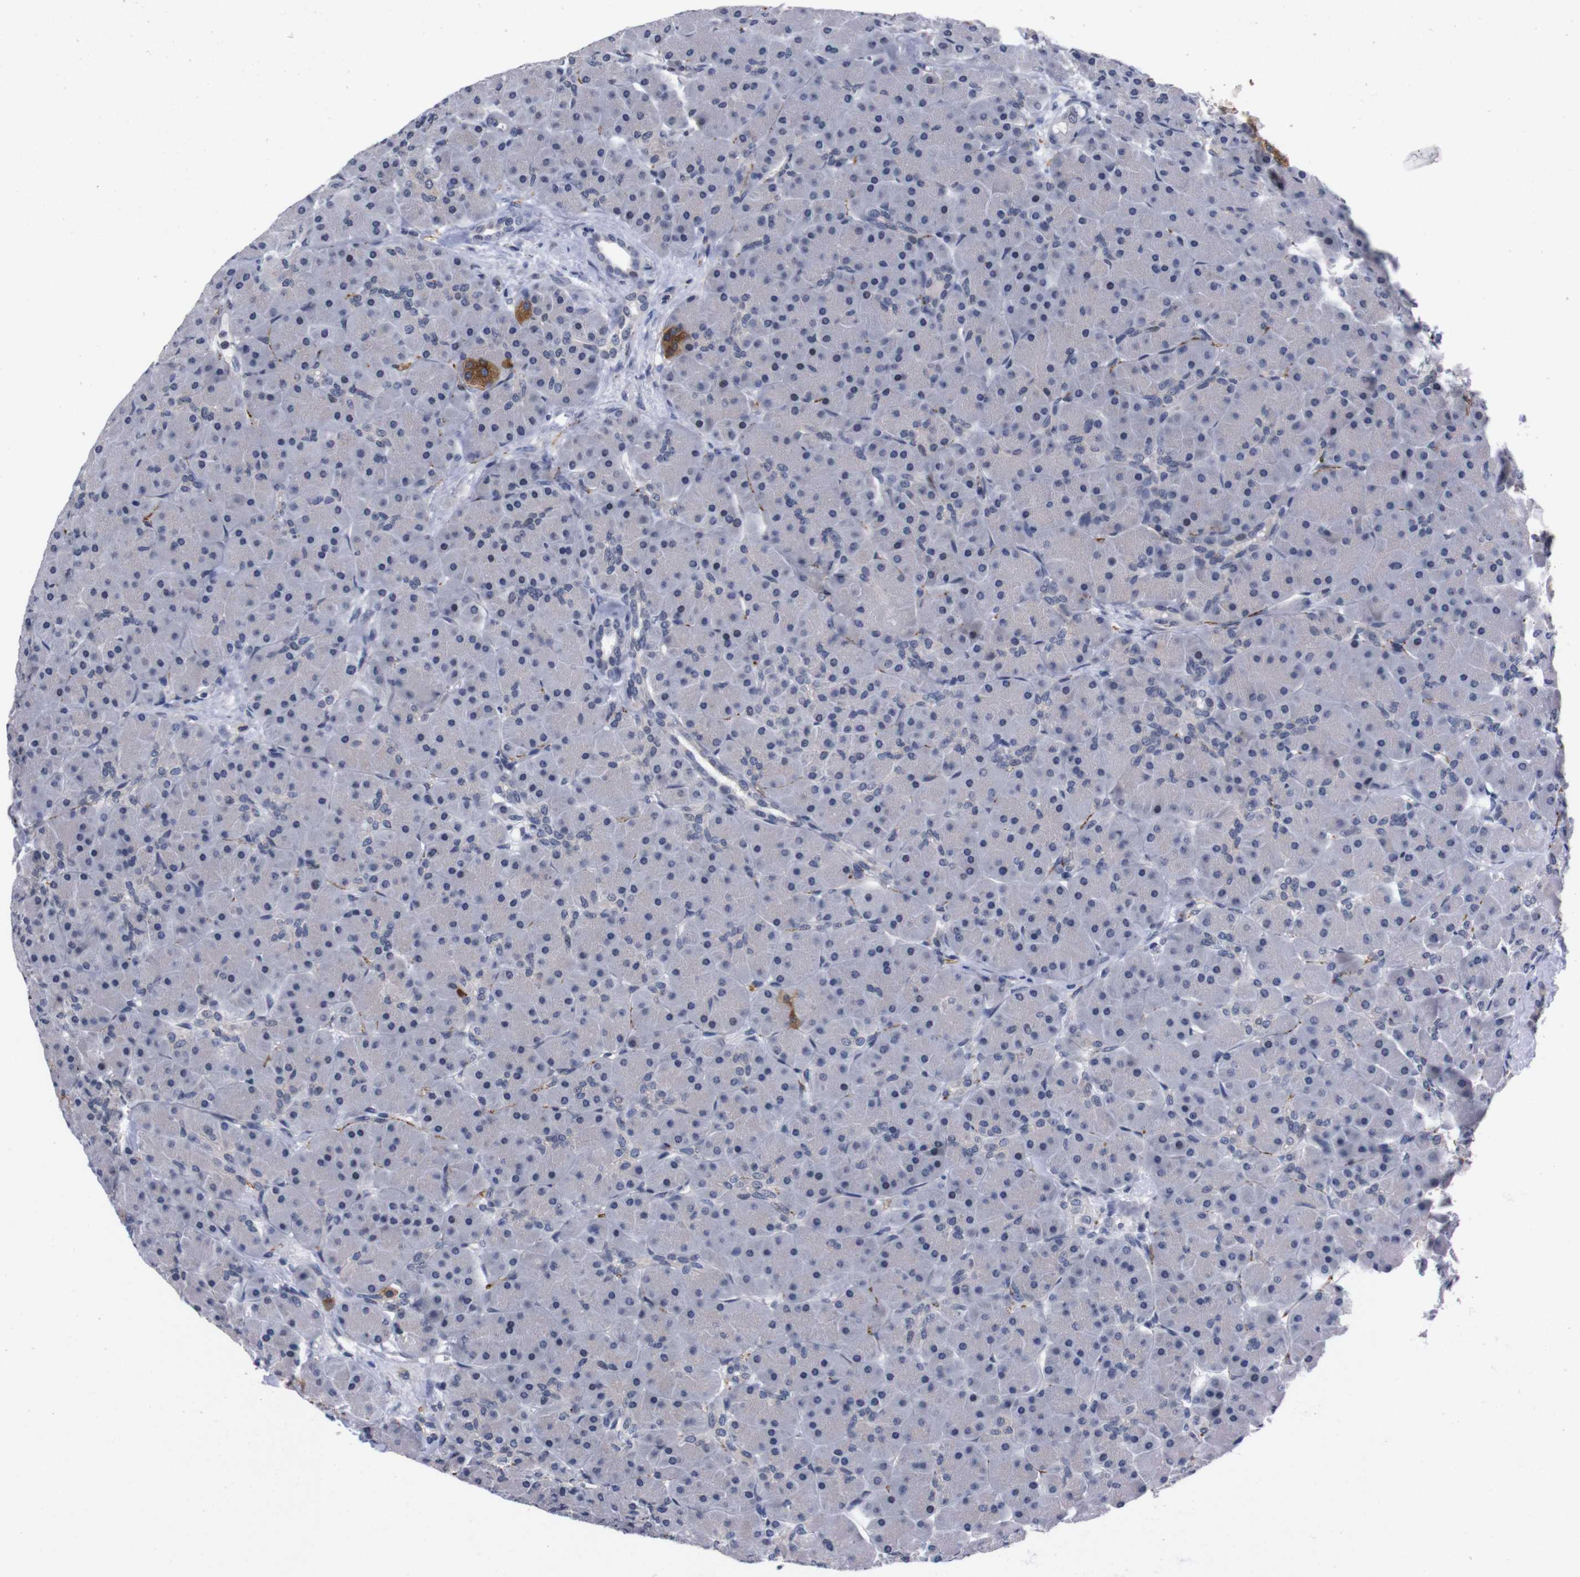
{"staining": {"intensity": "negative", "quantity": "none", "location": "none"}, "tissue": "pancreas", "cell_type": "Exocrine glandular cells", "image_type": "normal", "snomed": [{"axis": "morphology", "description": "Normal tissue, NOS"}, {"axis": "topography", "description": "Pancreas"}], "caption": "Exocrine glandular cells show no significant staining in benign pancreas.", "gene": "TNFRSF21", "patient": {"sex": "male", "age": 66}}